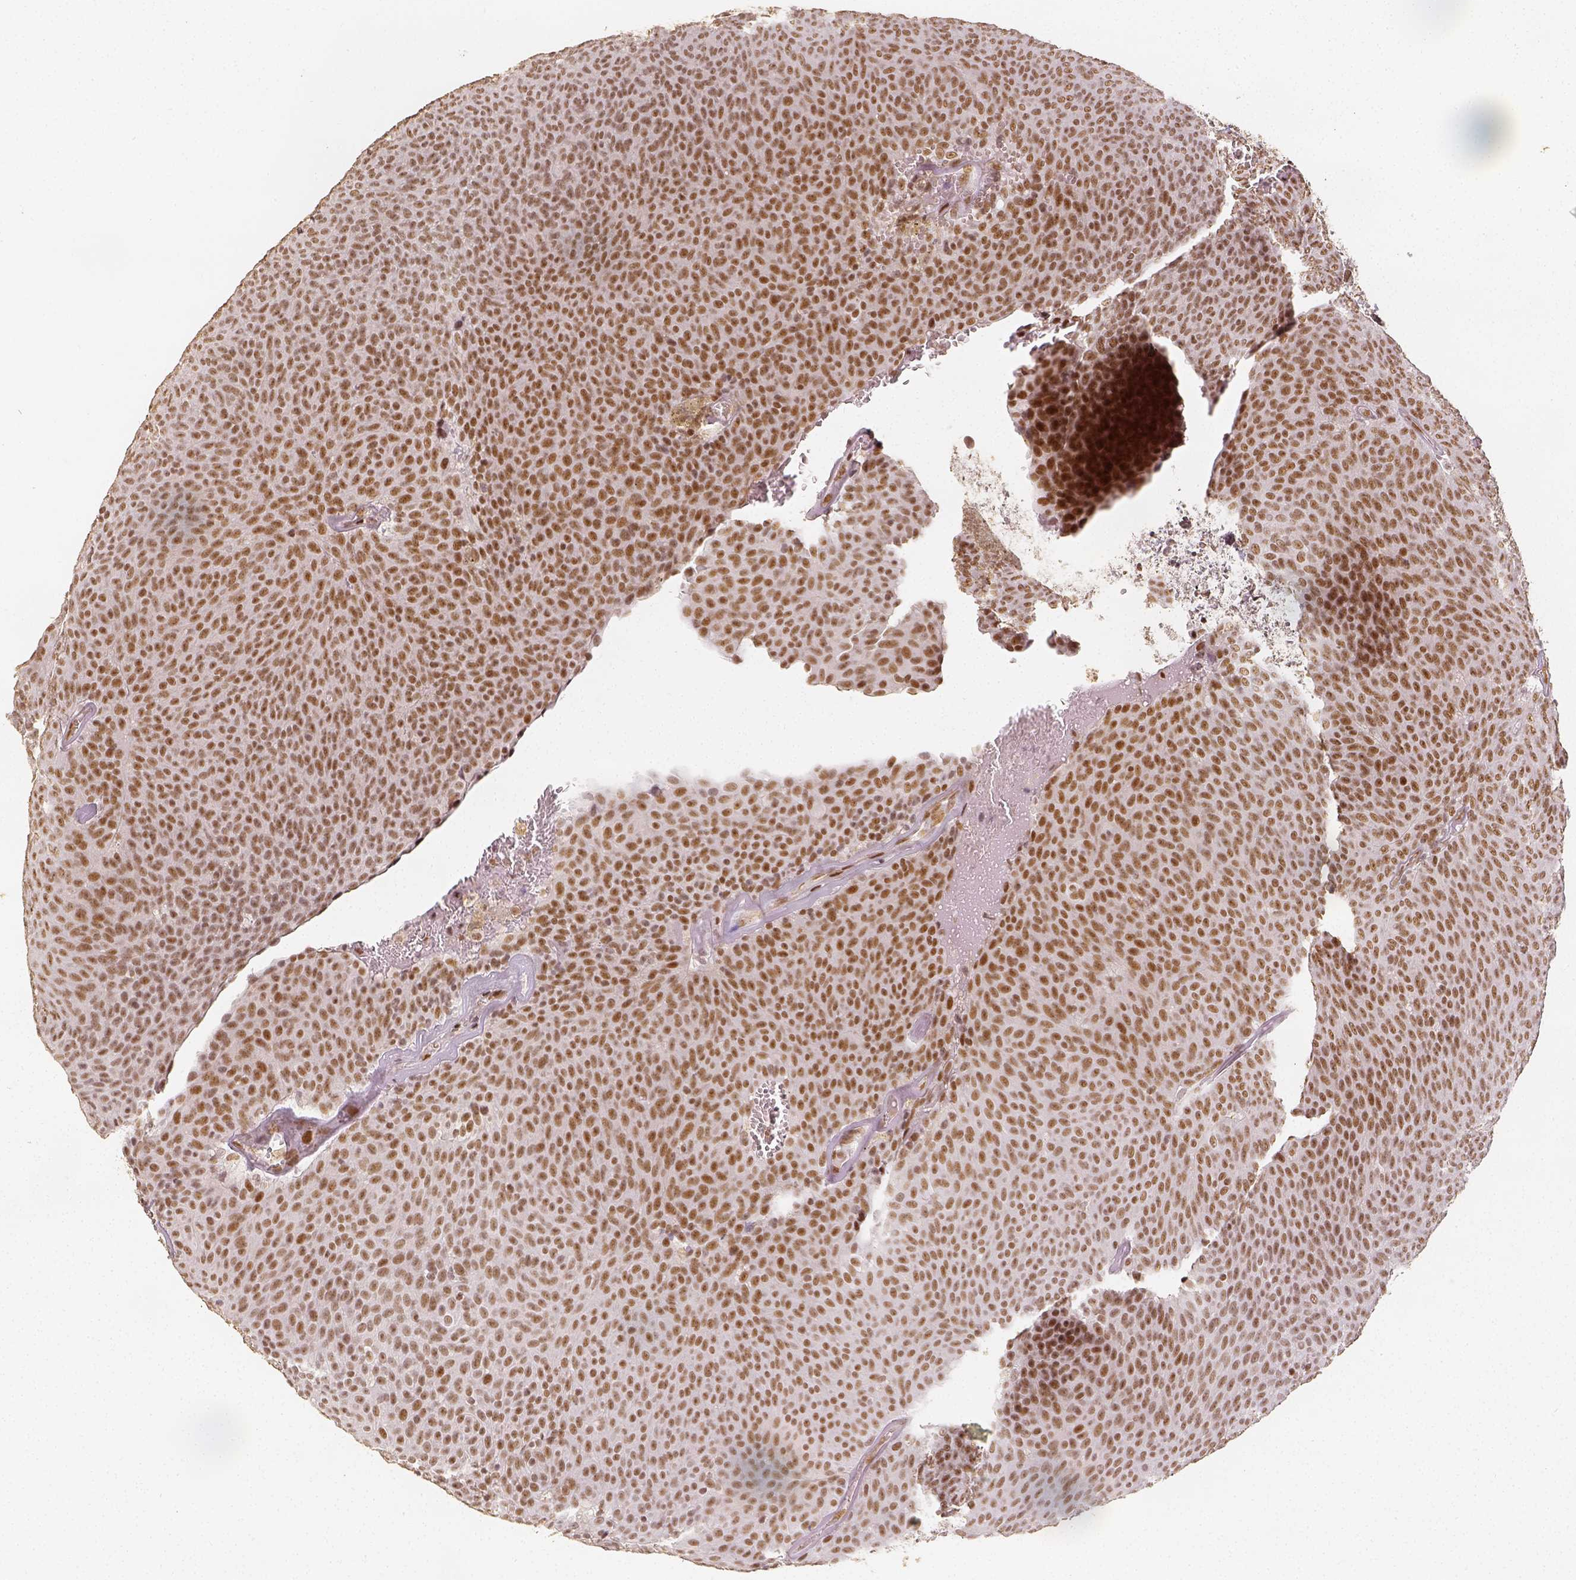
{"staining": {"intensity": "moderate", "quantity": ">75%", "location": "nuclear"}, "tissue": "urothelial cancer", "cell_type": "Tumor cells", "image_type": "cancer", "snomed": [{"axis": "morphology", "description": "Urothelial carcinoma, Low grade"}, {"axis": "topography", "description": "Urinary bladder"}], "caption": "This is a photomicrograph of immunohistochemistry (IHC) staining of low-grade urothelial carcinoma, which shows moderate positivity in the nuclear of tumor cells.", "gene": "HDAC1", "patient": {"sex": "male", "age": 77}}